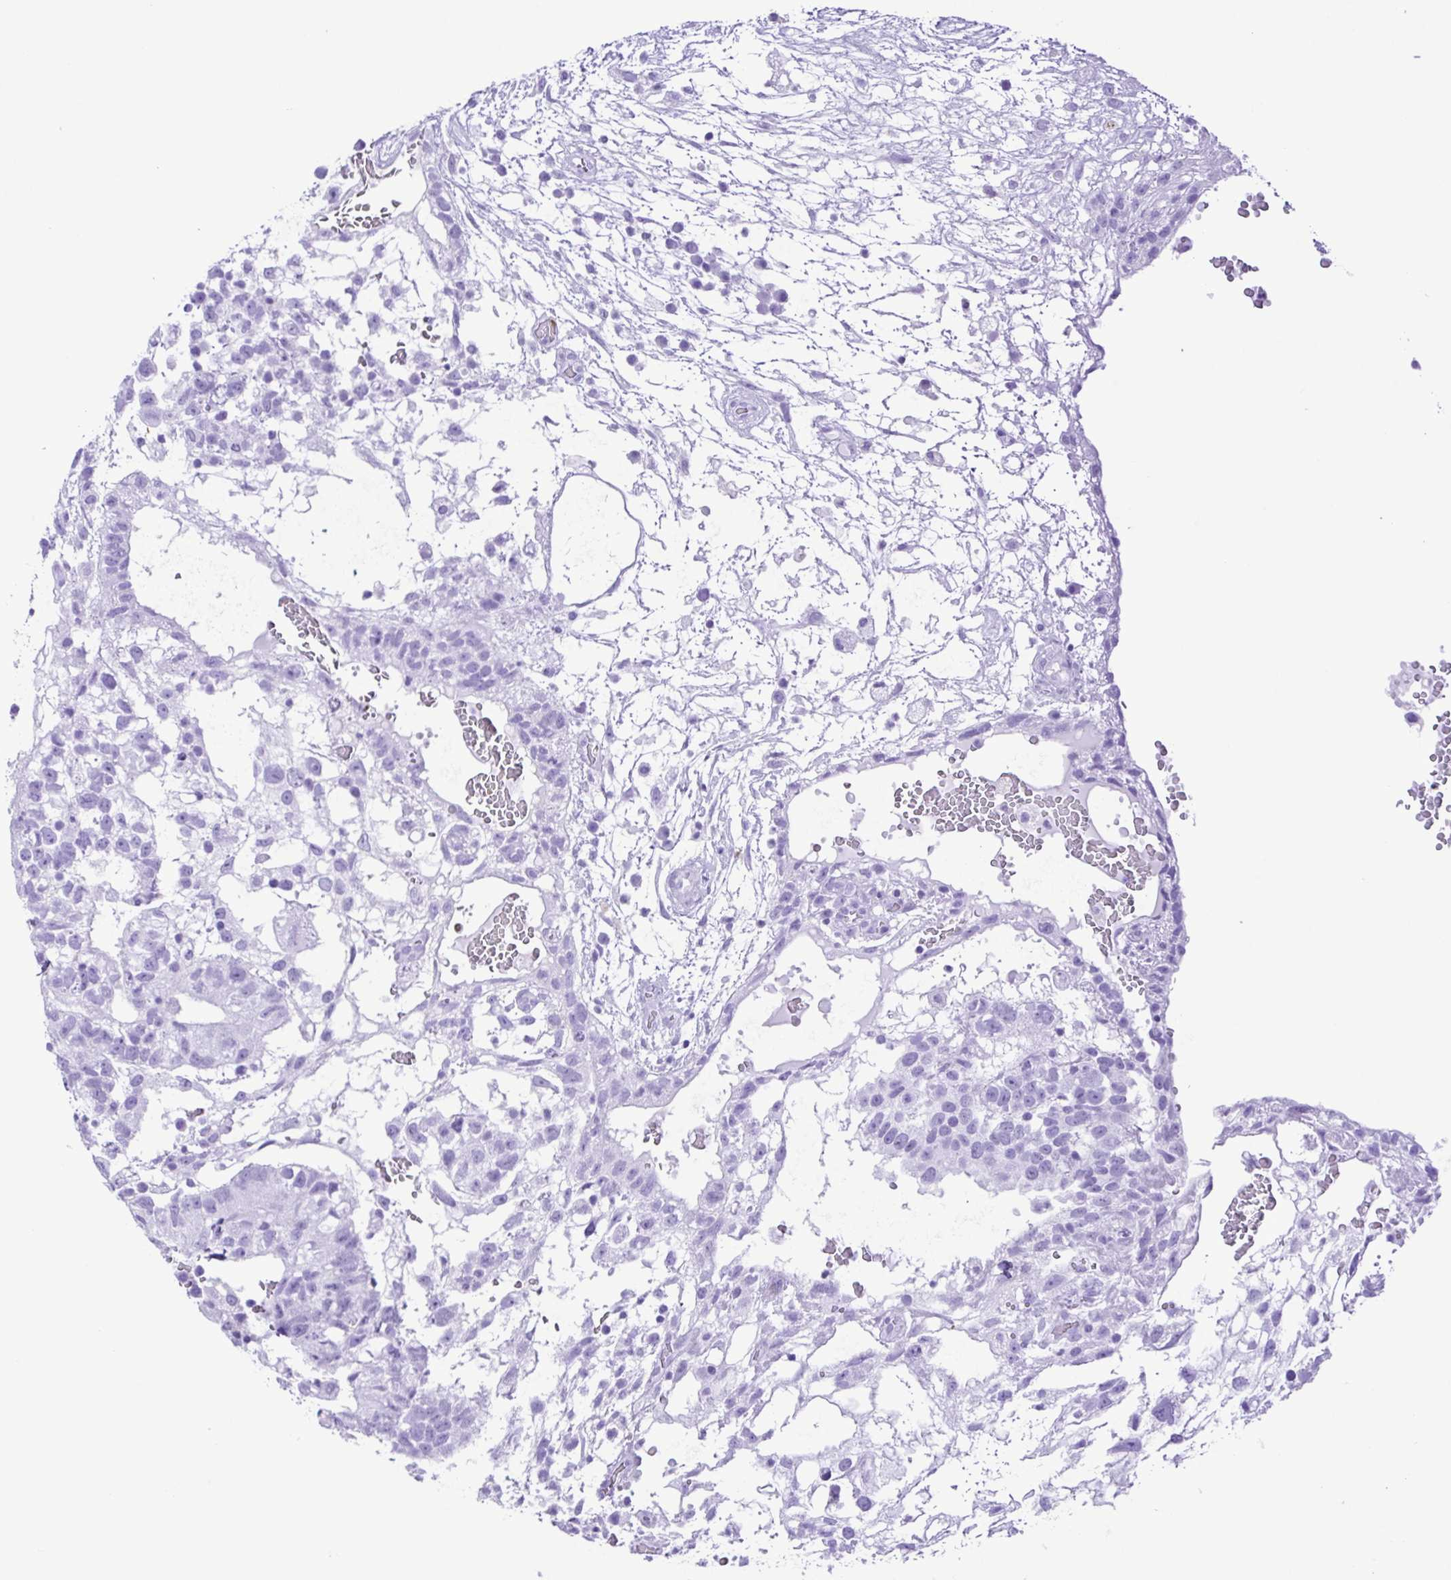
{"staining": {"intensity": "negative", "quantity": "none", "location": "none"}, "tissue": "testis cancer", "cell_type": "Tumor cells", "image_type": "cancer", "snomed": [{"axis": "morphology", "description": "Normal tissue, NOS"}, {"axis": "morphology", "description": "Carcinoma, Embryonal, NOS"}, {"axis": "topography", "description": "Testis"}], "caption": "Immunohistochemistry micrograph of neoplastic tissue: testis cancer (embryonal carcinoma) stained with DAB demonstrates no significant protein expression in tumor cells.", "gene": "SYT1", "patient": {"sex": "male", "age": 32}}